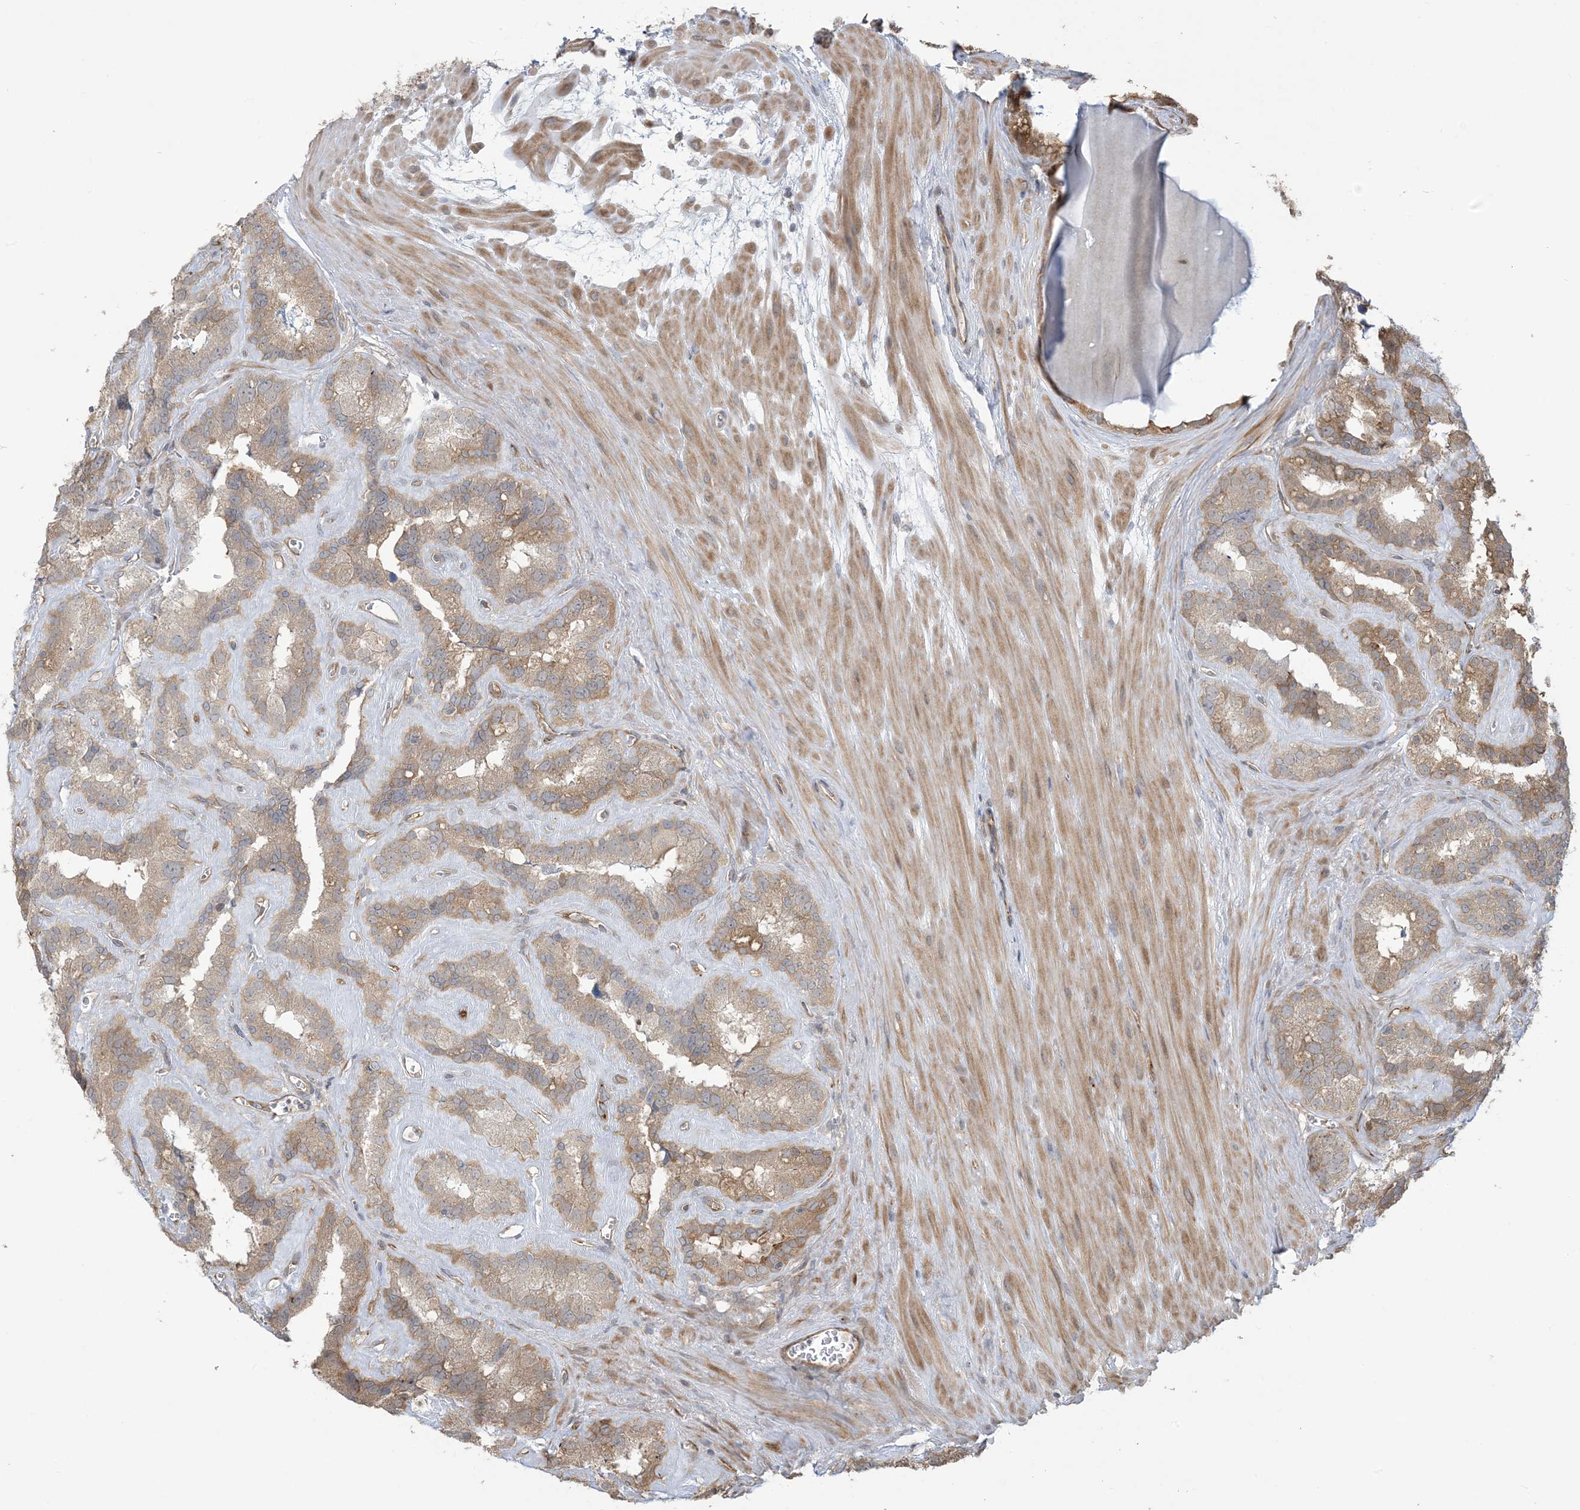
{"staining": {"intensity": "moderate", "quantity": ">75%", "location": "cytoplasmic/membranous"}, "tissue": "seminal vesicle", "cell_type": "Glandular cells", "image_type": "normal", "snomed": [{"axis": "morphology", "description": "Normal tissue, NOS"}, {"axis": "topography", "description": "Prostate"}, {"axis": "topography", "description": "Seminal veicle"}], "caption": "A photomicrograph of seminal vesicle stained for a protein exhibits moderate cytoplasmic/membranous brown staining in glandular cells.", "gene": "KLHL18", "patient": {"sex": "male", "age": 59}}